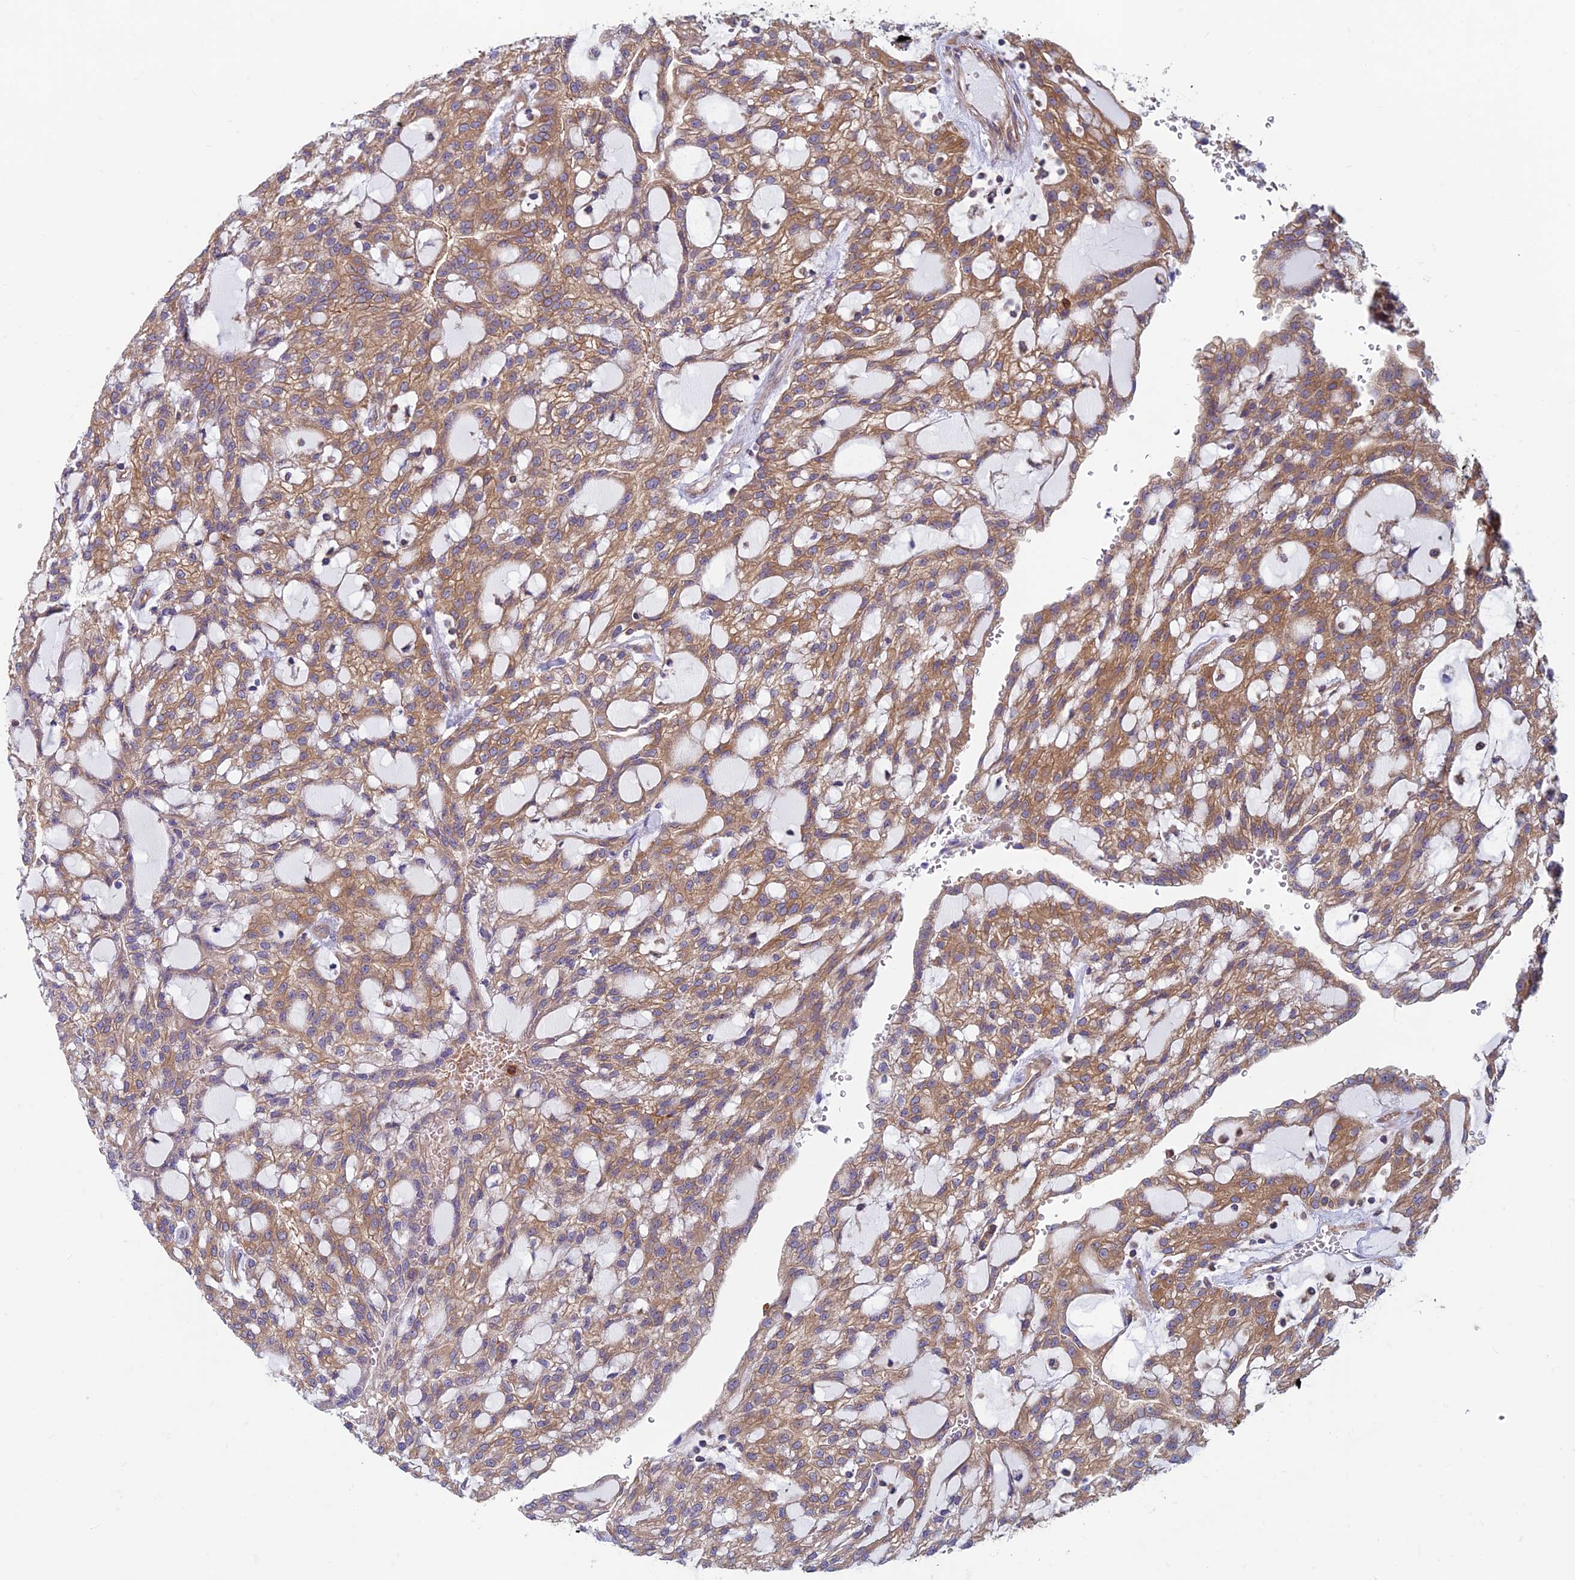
{"staining": {"intensity": "moderate", "quantity": ">75%", "location": "cytoplasmic/membranous"}, "tissue": "renal cancer", "cell_type": "Tumor cells", "image_type": "cancer", "snomed": [{"axis": "morphology", "description": "Adenocarcinoma, NOS"}, {"axis": "topography", "description": "Kidney"}], "caption": "Immunohistochemical staining of human renal cancer shows medium levels of moderate cytoplasmic/membranous expression in about >75% of tumor cells.", "gene": "DNM1L", "patient": {"sex": "male", "age": 63}}